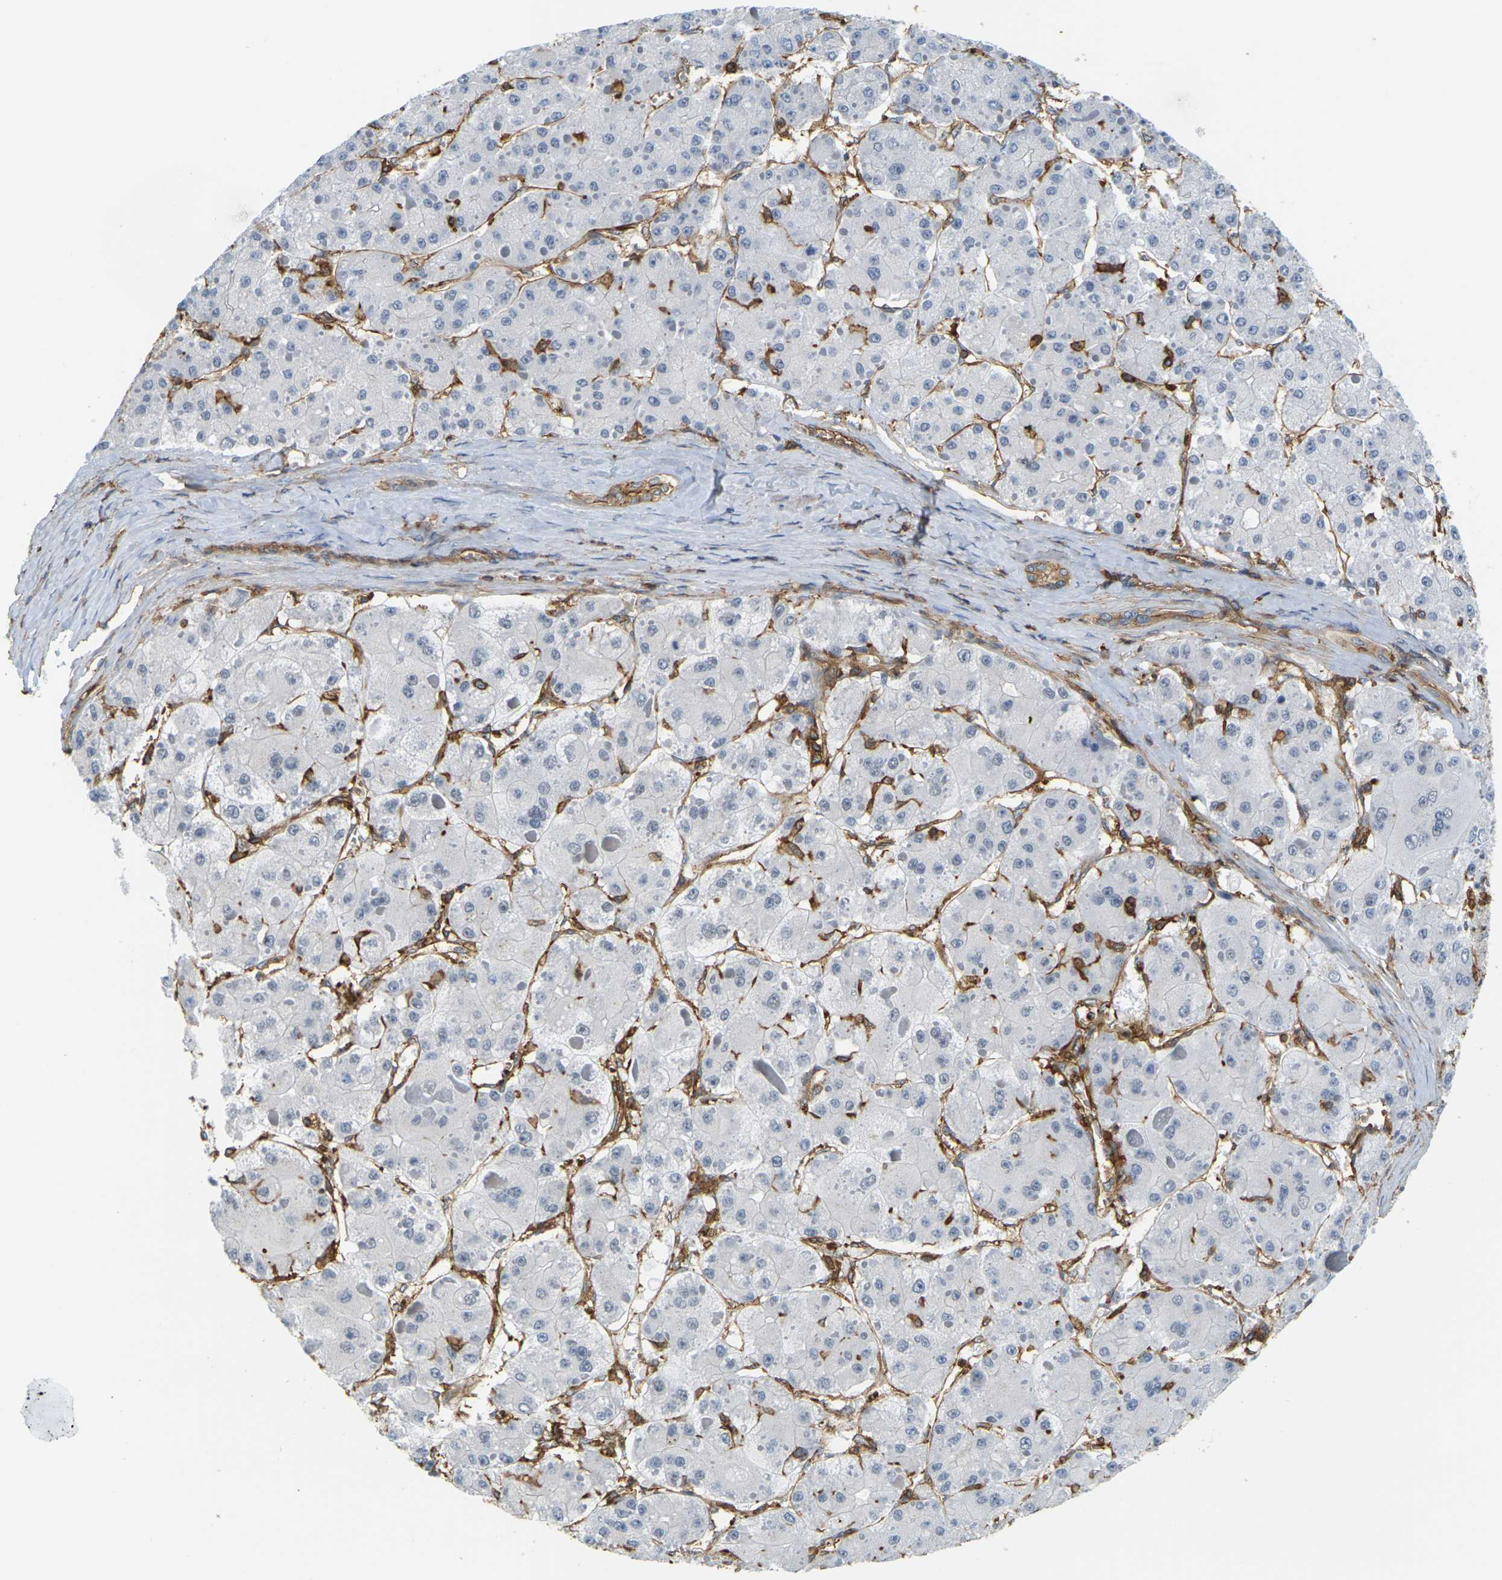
{"staining": {"intensity": "negative", "quantity": "none", "location": "none"}, "tissue": "liver cancer", "cell_type": "Tumor cells", "image_type": "cancer", "snomed": [{"axis": "morphology", "description": "Carcinoma, Hepatocellular, NOS"}, {"axis": "topography", "description": "Liver"}], "caption": "Immunohistochemical staining of human hepatocellular carcinoma (liver) demonstrates no significant expression in tumor cells.", "gene": "IQGAP1", "patient": {"sex": "female", "age": 73}}